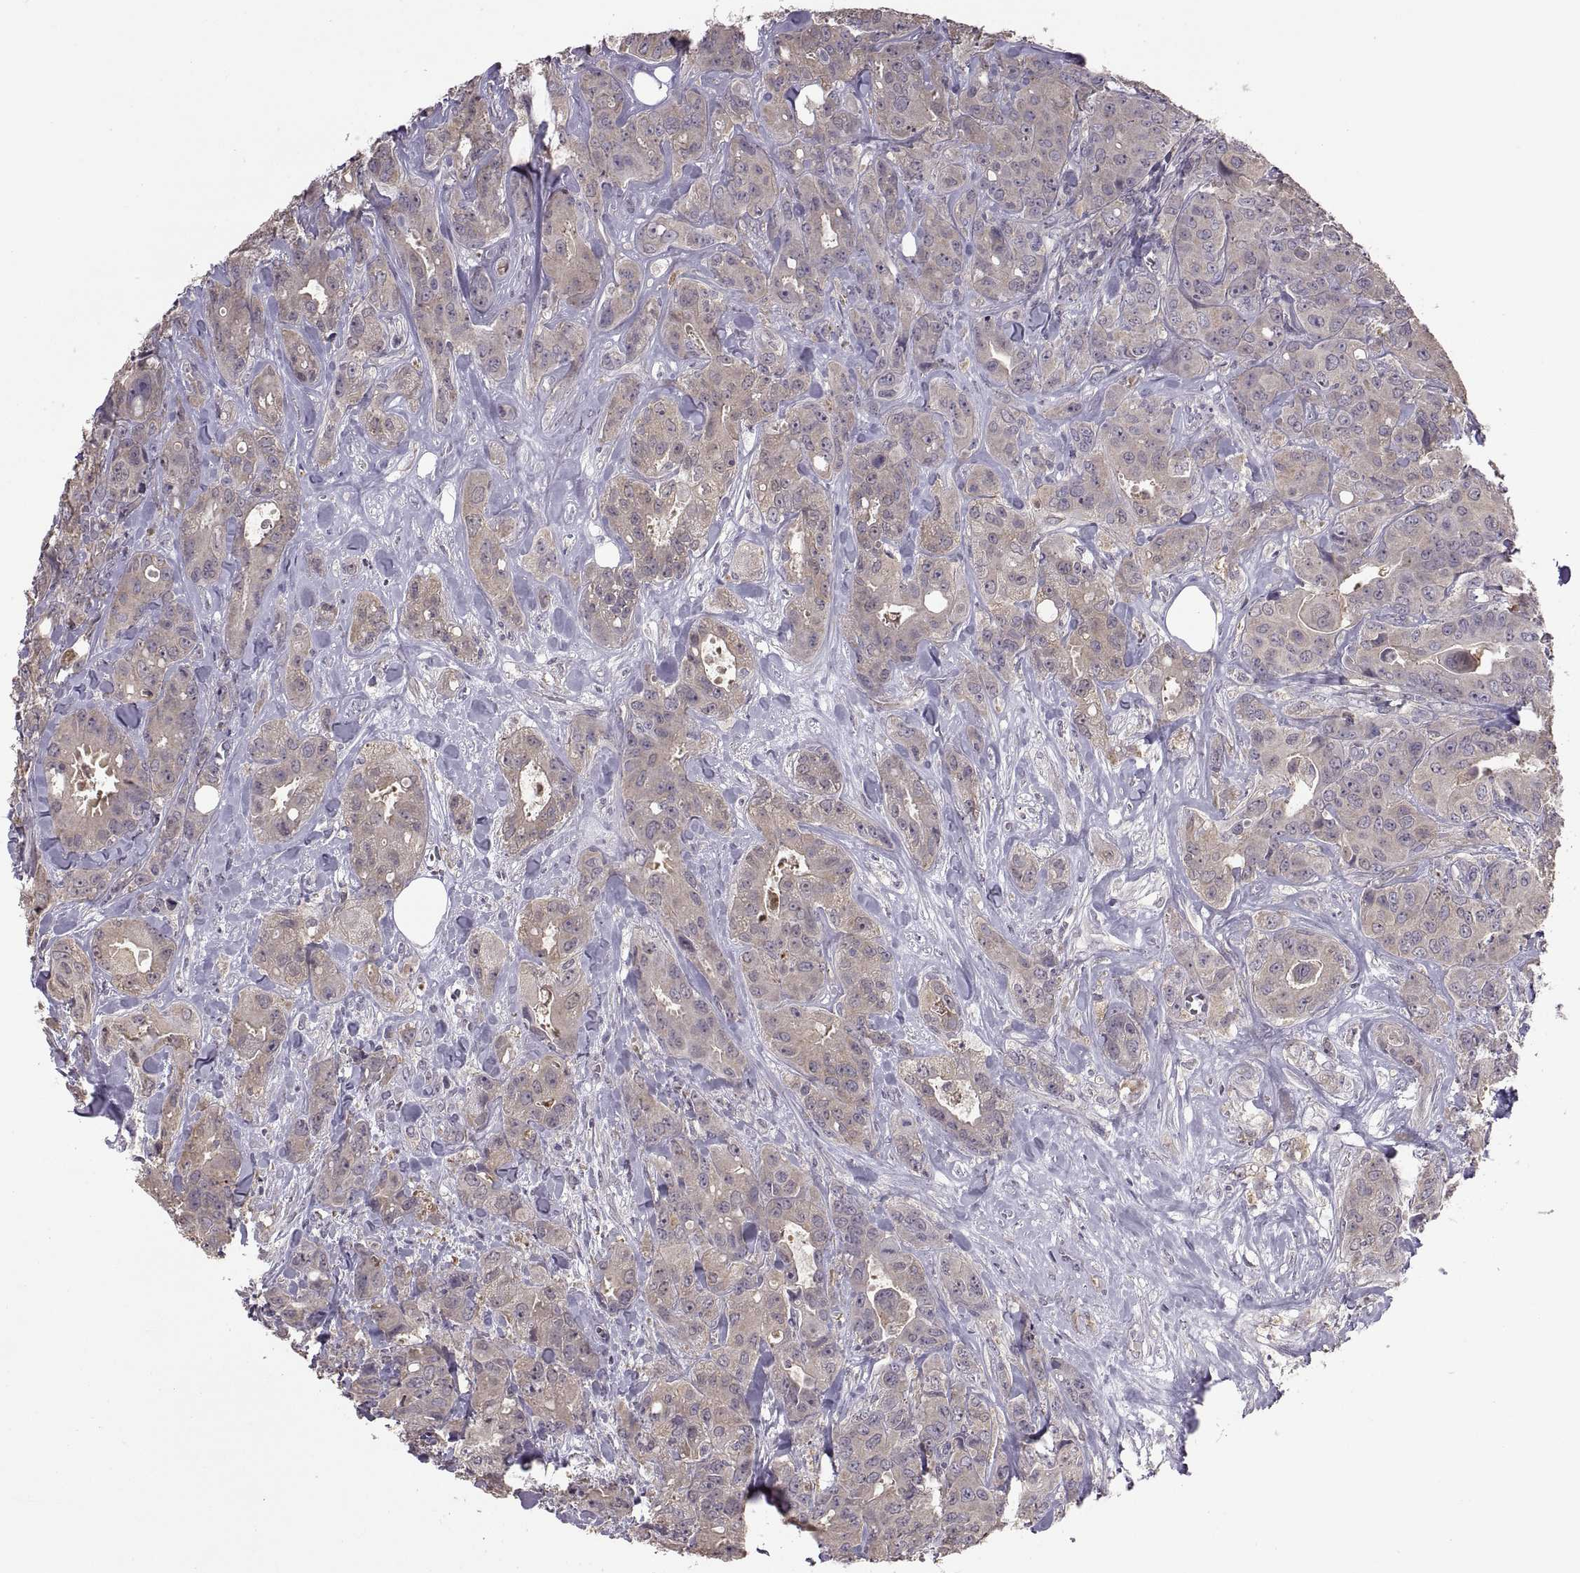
{"staining": {"intensity": "weak", "quantity": "<25%", "location": "cytoplasmic/membranous"}, "tissue": "breast cancer", "cell_type": "Tumor cells", "image_type": "cancer", "snomed": [{"axis": "morphology", "description": "Duct carcinoma"}, {"axis": "topography", "description": "Breast"}], "caption": "High power microscopy image of an immunohistochemistry (IHC) image of breast cancer (infiltrating ductal carcinoma), revealing no significant expression in tumor cells. The staining was performed using DAB to visualize the protein expression in brown, while the nuclei were stained in blue with hematoxylin (Magnification: 20x).", "gene": "NMNAT2", "patient": {"sex": "female", "age": 43}}